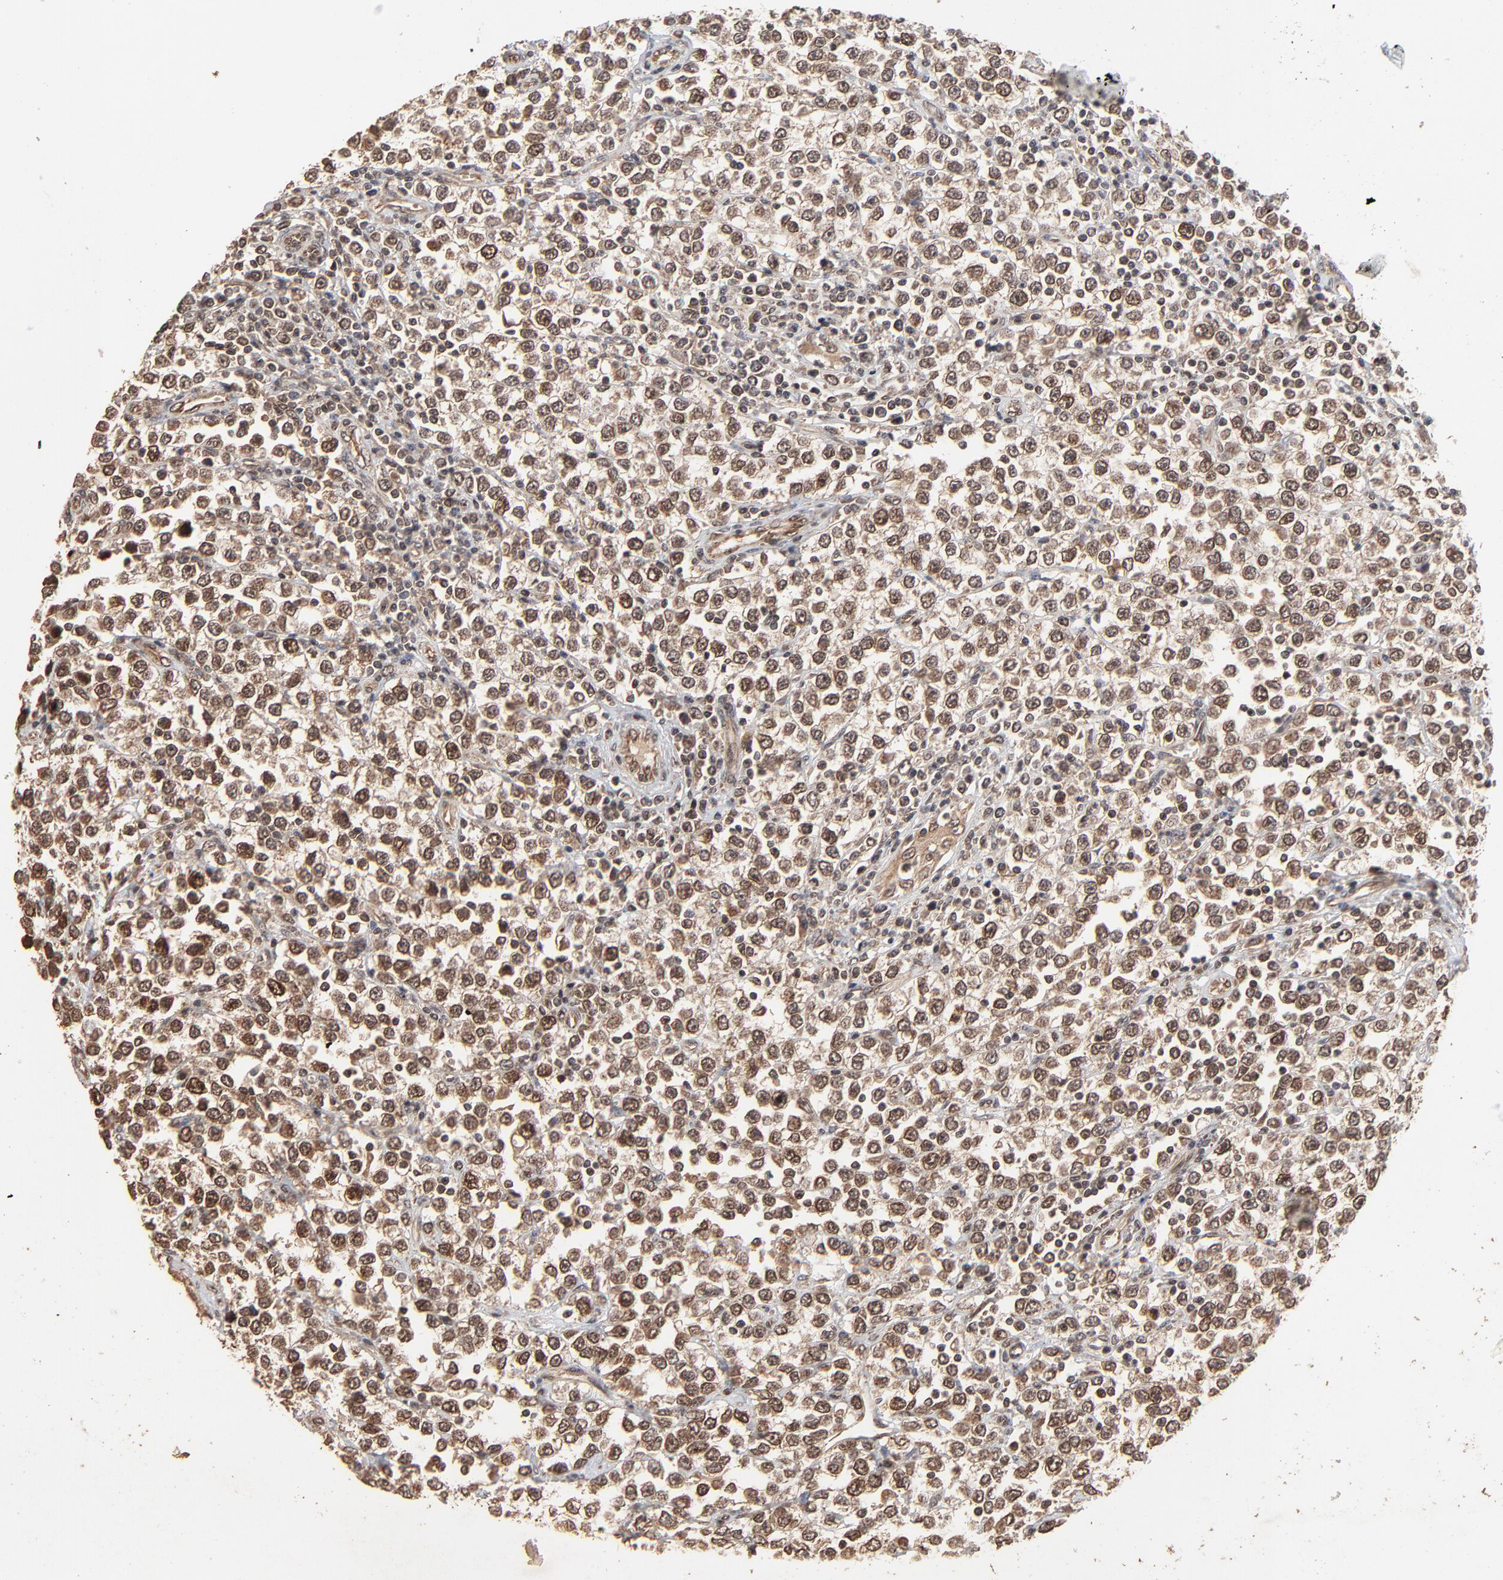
{"staining": {"intensity": "moderate", "quantity": ">75%", "location": "cytoplasmic/membranous,nuclear"}, "tissue": "testis cancer", "cell_type": "Tumor cells", "image_type": "cancer", "snomed": [{"axis": "morphology", "description": "Seminoma, NOS"}, {"axis": "topography", "description": "Testis"}], "caption": "DAB immunohistochemical staining of human seminoma (testis) shows moderate cytoplasmic/membranous and nuclear protein positivity in approximately >75% of tumor cells. Nuclei are stained in blue.", "gene": "FAM227A", "patient": {"sex": "male", "age": 25}}